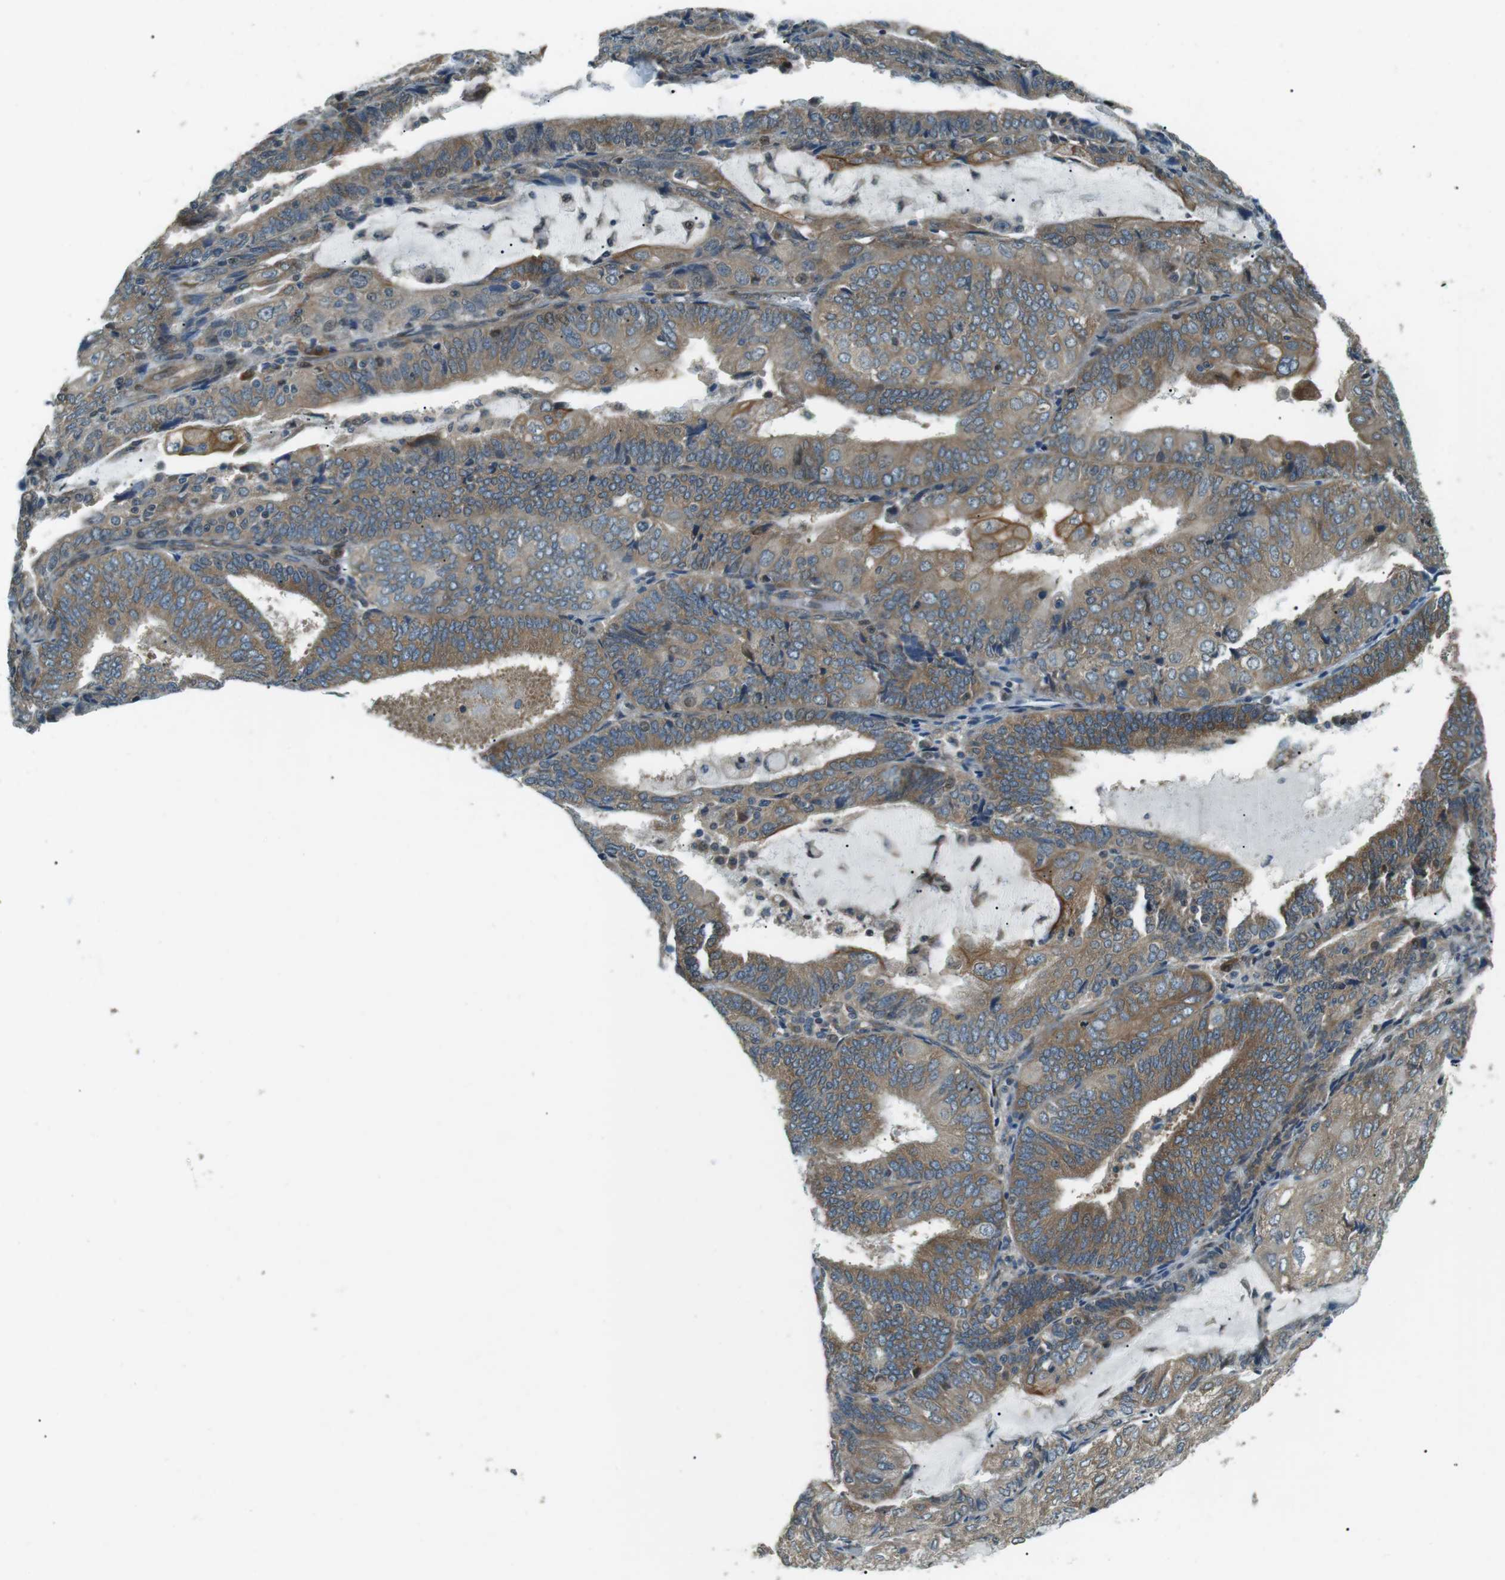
{"staining": {"intensity": "moderate", "quantity": ">75%", "location": "cytoplasmic/membranous"}, "tissue": "endometrial cancer", "cell_type": "Tumor cells", "image_type": "cancer", "snomed": [{"axis": "morphology", "description": "Adenocarcinoma, NOS"}, {"axis": "topography", "description": "Endometrium"}], "caption": "Immunohistochemistry image of human adenocarcinoma (endometrial) stained for a protein (brown), which demonstrates medium levels of moderate cytoplasmic/membranous positivity in approximately >75% of tumor cells.", "gene": "TMEM74", "patient": {"sex": "female", "age": 81}}